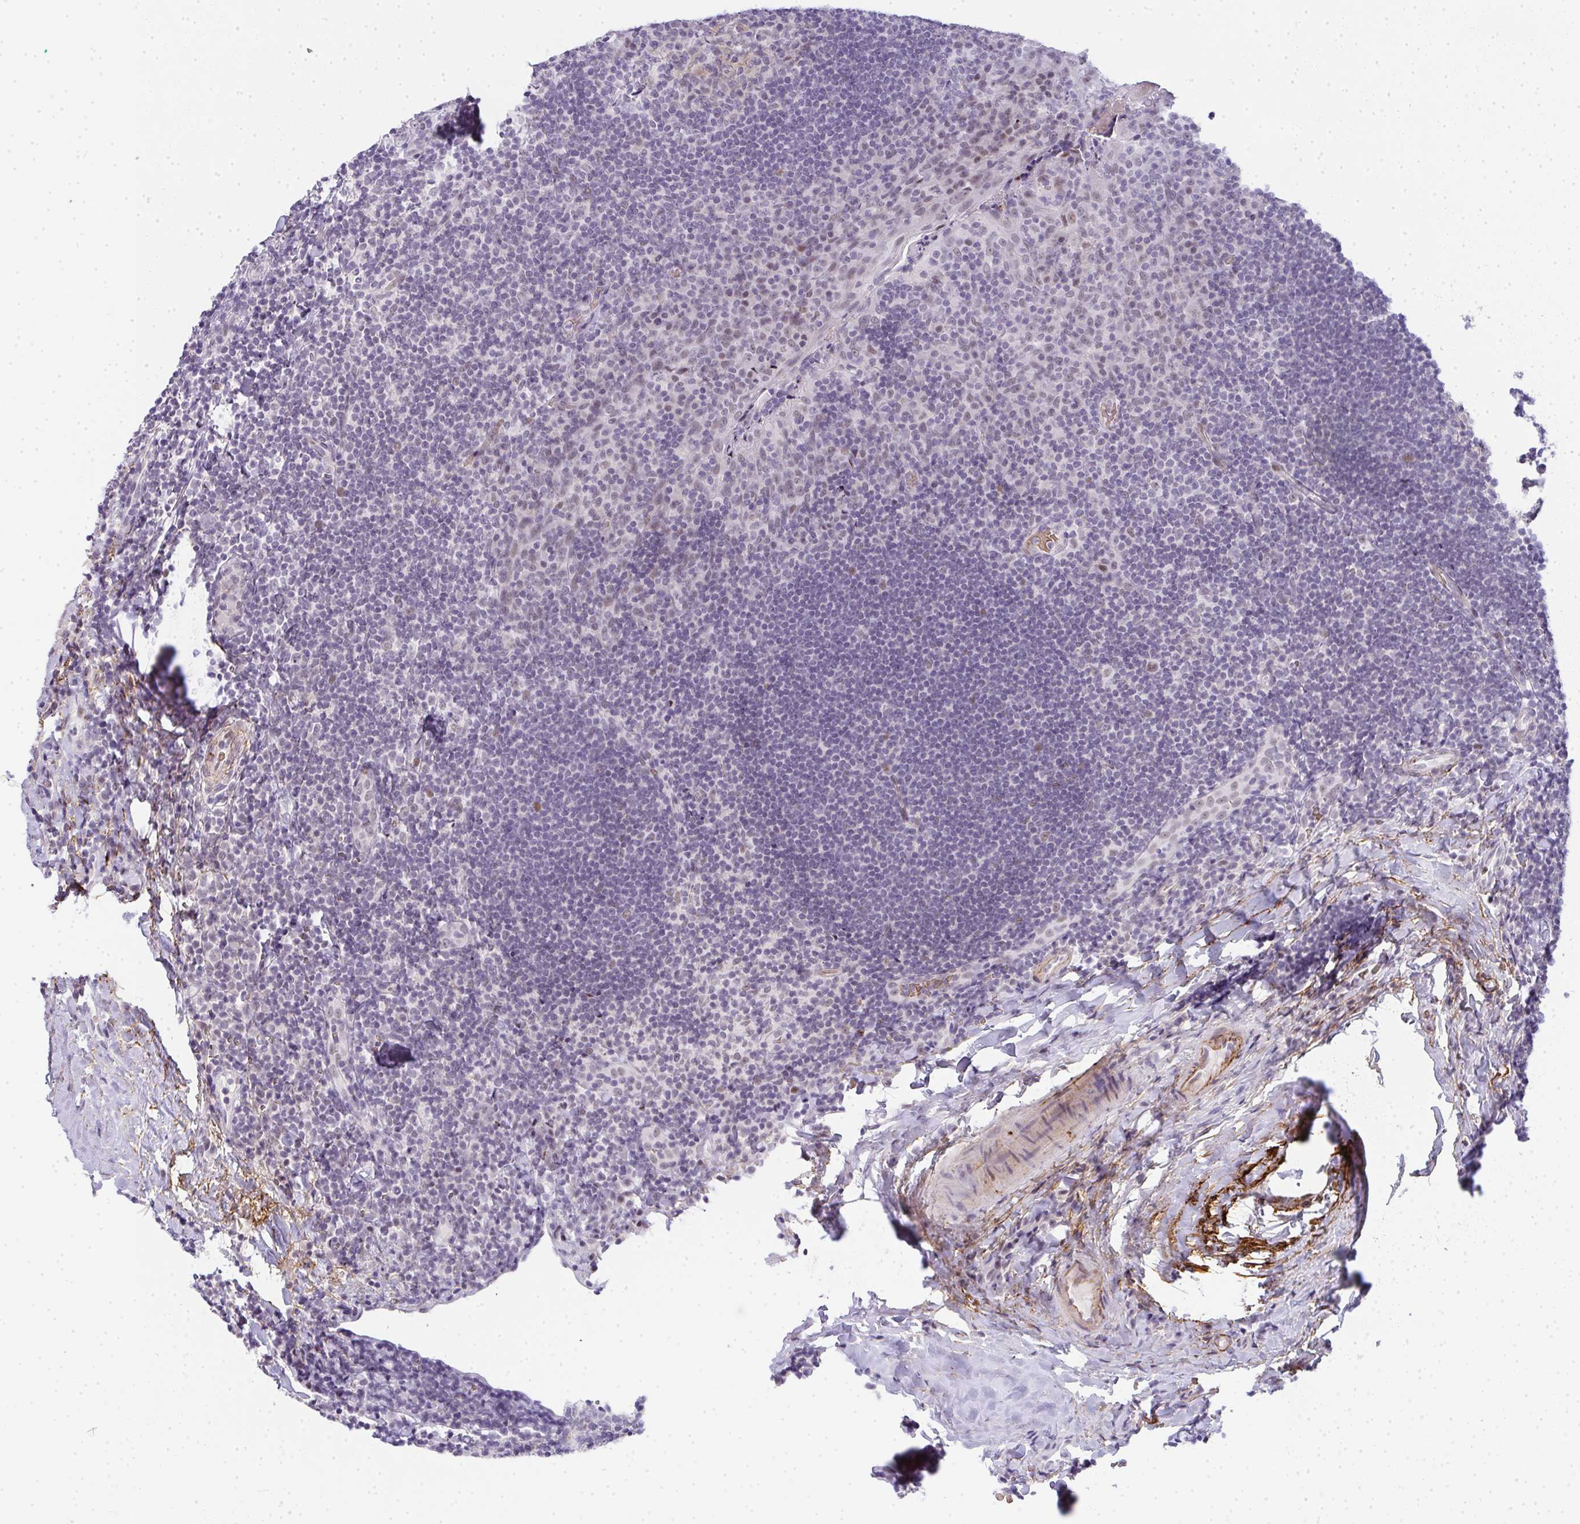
{"staining": {"intensity": "moderate", "quantity": "<25%", "location": "cytoplasmic/membranous"}, "tissue": "tonsil", "cell_type": "Germinal center cells", "image_type": "normal", "snomed": [{"axis": "morphology", "description": "Normal tissue, NOS"}, {"axis": "topography", "description": "Tonsil"}], "caption": "Immunohistochemical staining of normal tonsil reveals <25% levels of moderate cytoplasmic/membranous protein expression in approximately <25% of germinal center cells.", "gene": "TNMD", "patient": {"sex": "male", "age": 17}}